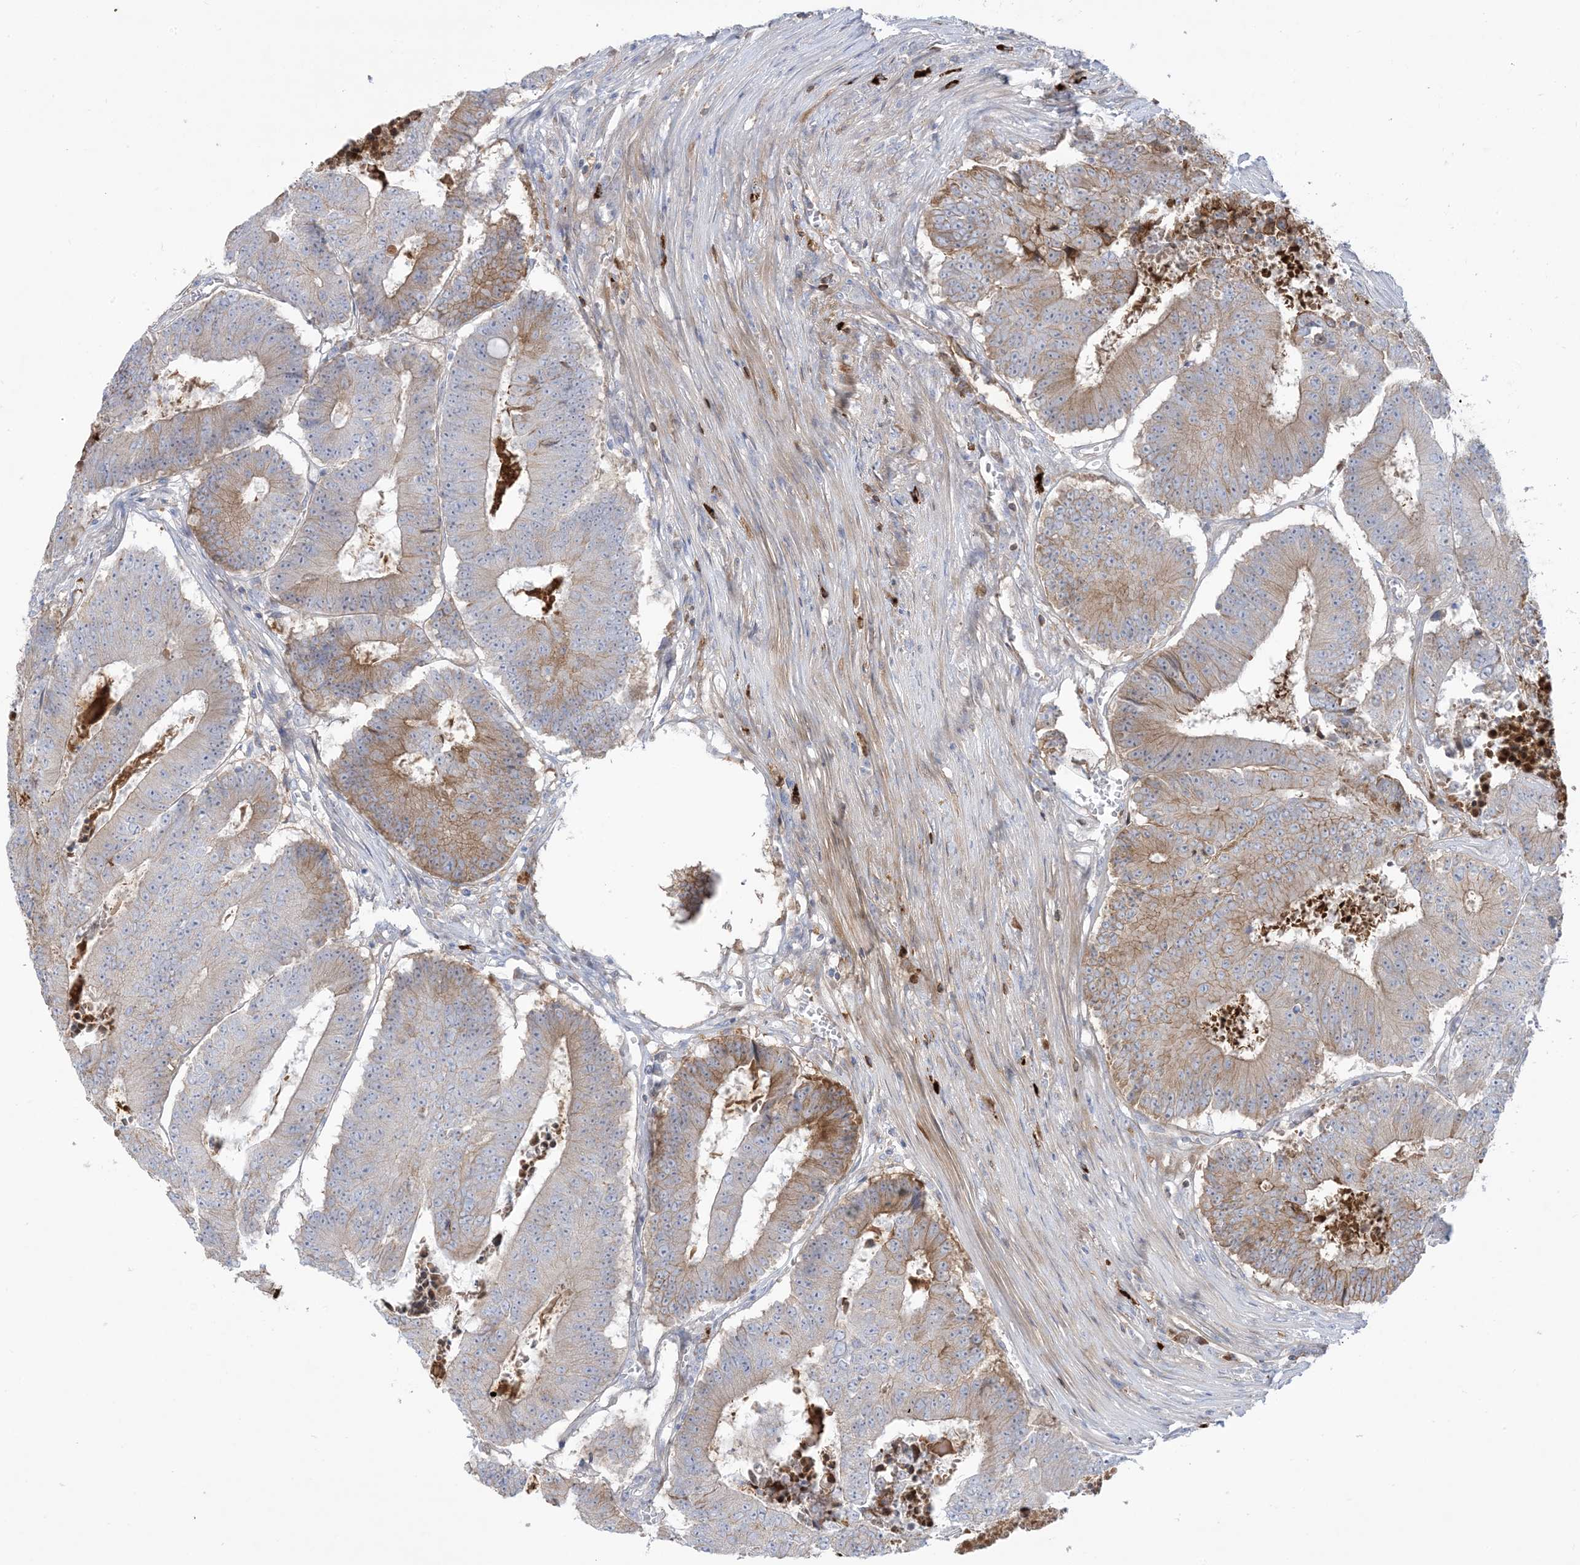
{"staining": {"intensity": "moderate", "quantity": "25%-75%", "location": "cytoplasmic/membranous"}, "tissue": "colorectal cancer", "cell_type": "Tumor cells", "image_type": "cancer", "snomed": [{"axis": "morphology", "description": "Adenocarcinoma, NOS"}, {"axis": "topography", "description": "Colon"}], "caption": "This histopathology image reveals IHC staining of human colorectal cancer, with medium moderate cytoplasmic/membranous expression in approximately 25%-75% of tumor cells.", "gene": "ATP11C", "patient": {"sex": "male", "age": 87}}